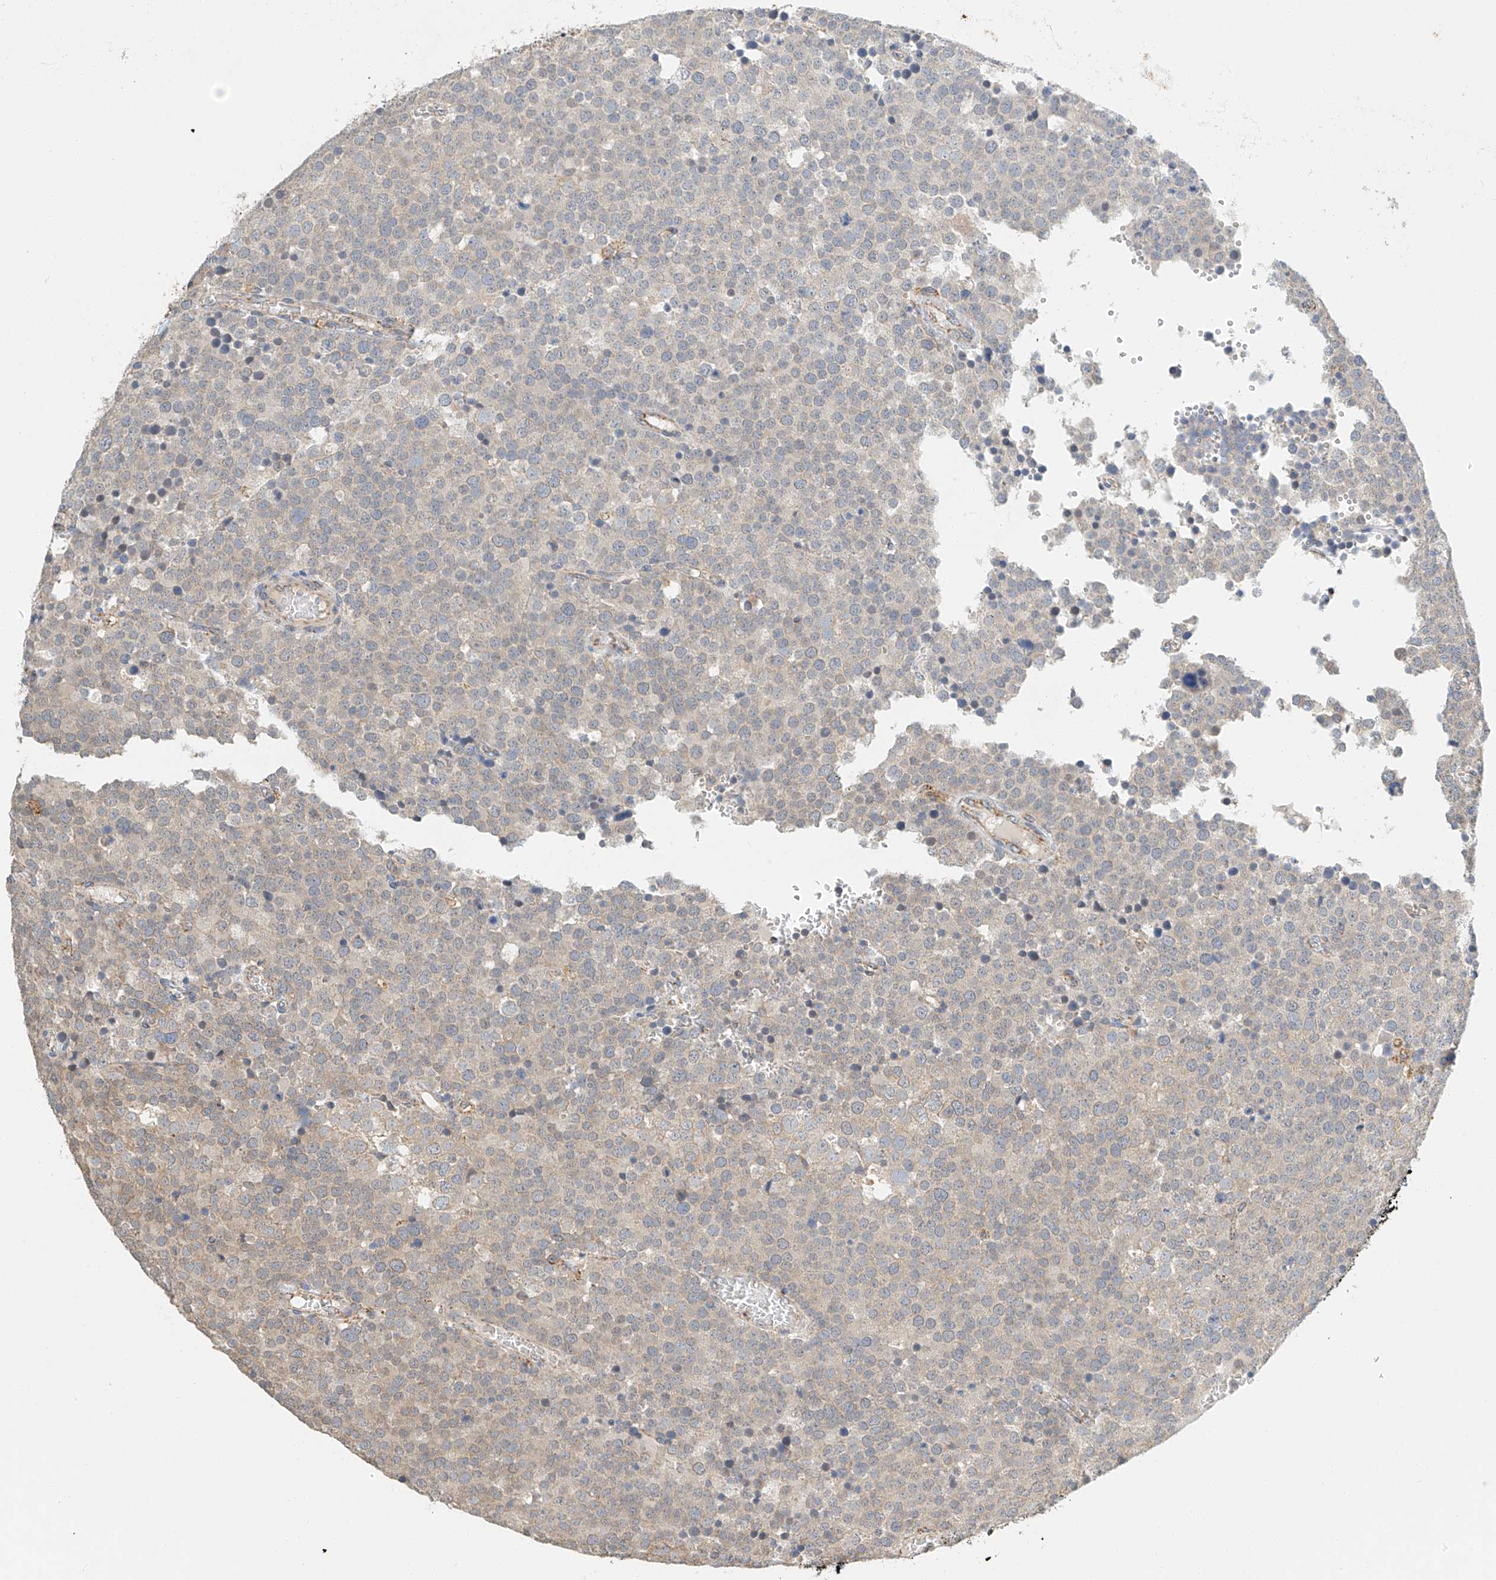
{"staining": {"intensity": "weak", "quantity": "<25%", "location": "cytoplasmic/membranous"}, "tissue": "testis cancer", "cell_type": "Tumor cells", "image_type": "cancer", "snomed": [{"axis": "morphology", "description": "Seminoma, NOS"}, {"axis": "topography", "description": "Testis"}], "caption": "A histopathology image of human testis cancer (seminoma) is negative for staining in tumor cells.", "gene": "YIPF7", "patient": {"sex": "male", "age": 71}}